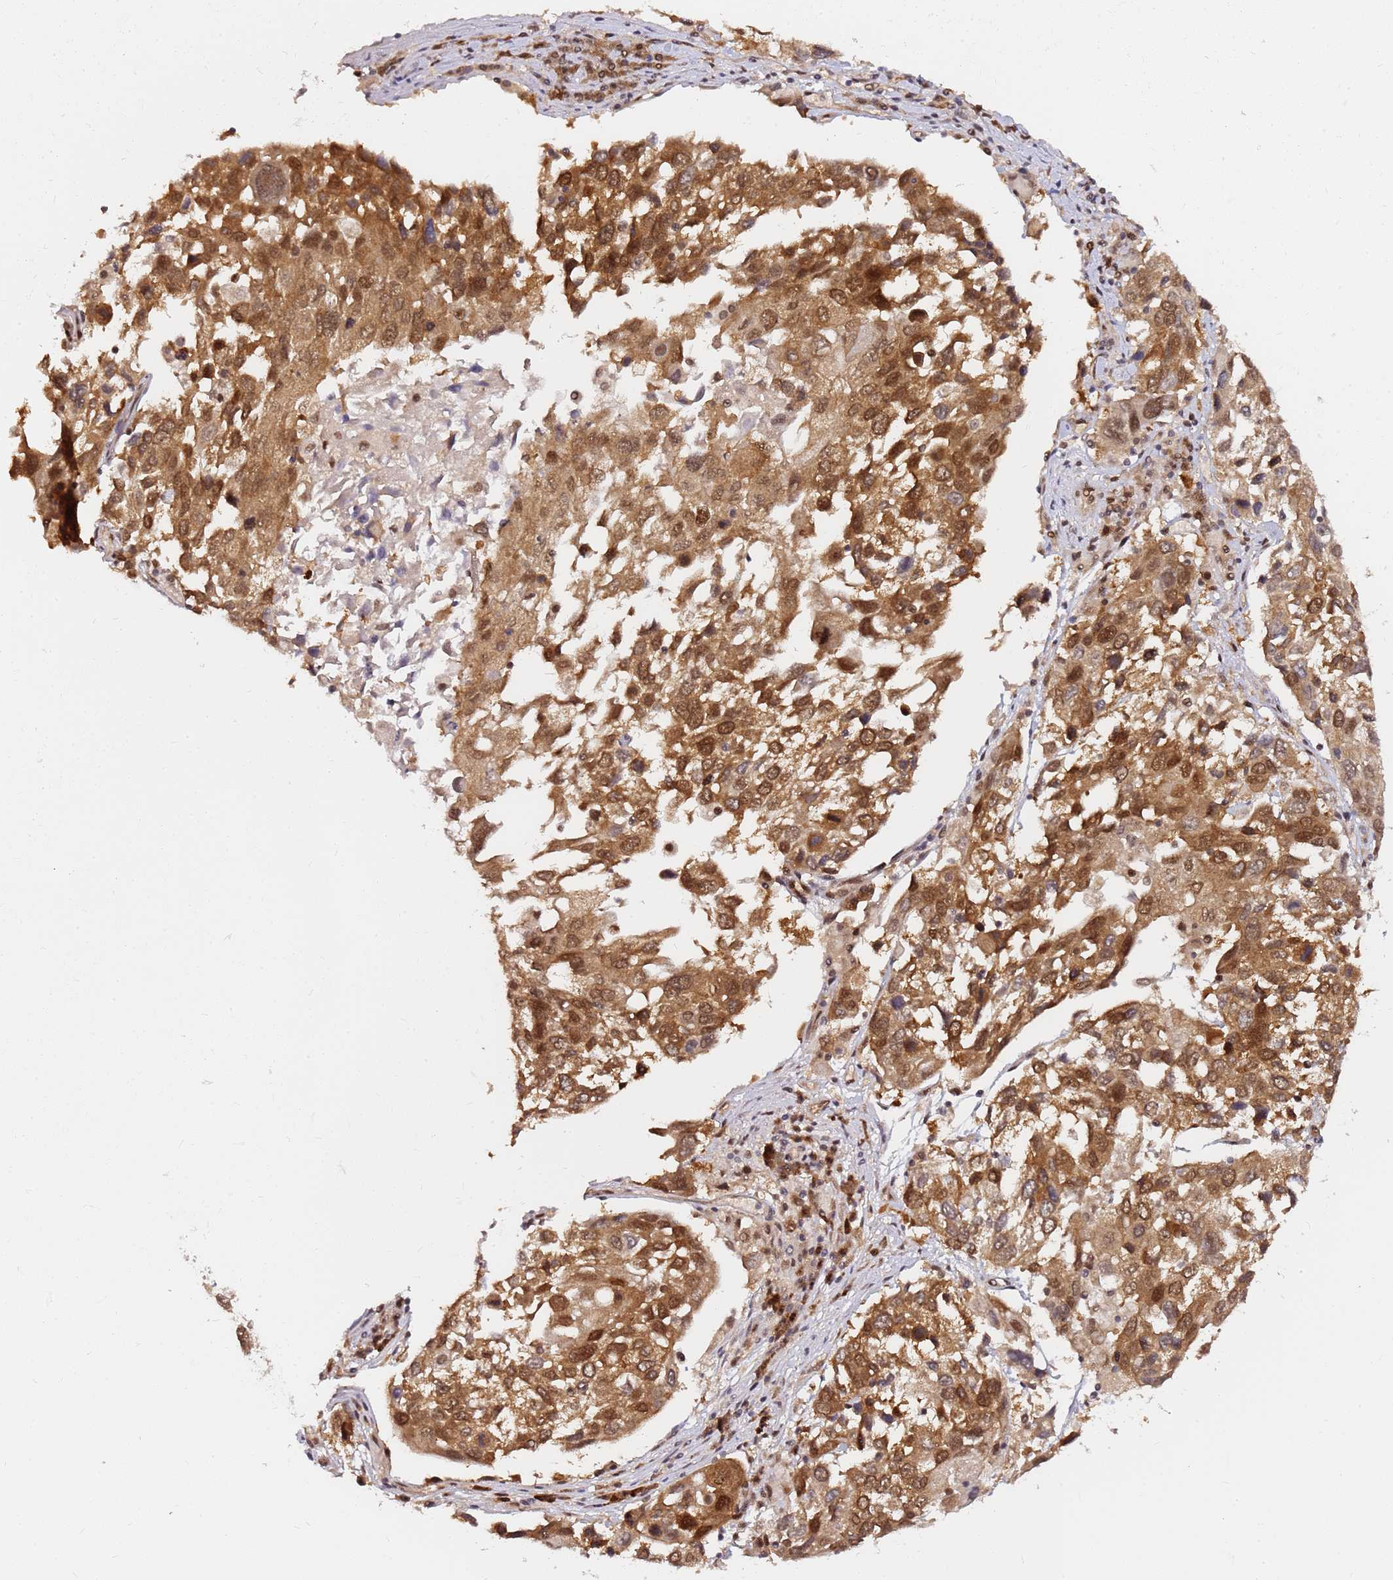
{"staining": {"intensity": "moderate", "quantity": ">75%", "location": "cytoplasmic/membranous,nuclear"}, "tissue": "lung cancer", "cell_type": "Tumor cells", "image_type": "cancer", "snomed": [{"axis": "morphology", "description": "Squamous cell carcinoma, NOS"}, {"axis": "topography", "description": "Lung"}], "caption": "Immunohistochemical staining of human squamous cell carcinoma (lung) displays moderate cytoplasmic/membranous and nuclear protein expression in about >75% of tumor cells. Using DAB (3,3'-diaminobenzidine) (brown) and hematoxylin (blue) stains, captured at high magnification using brightfield microscopy.", "gene": "RGS18", "patient": {"sex": "male", "age": 65}}